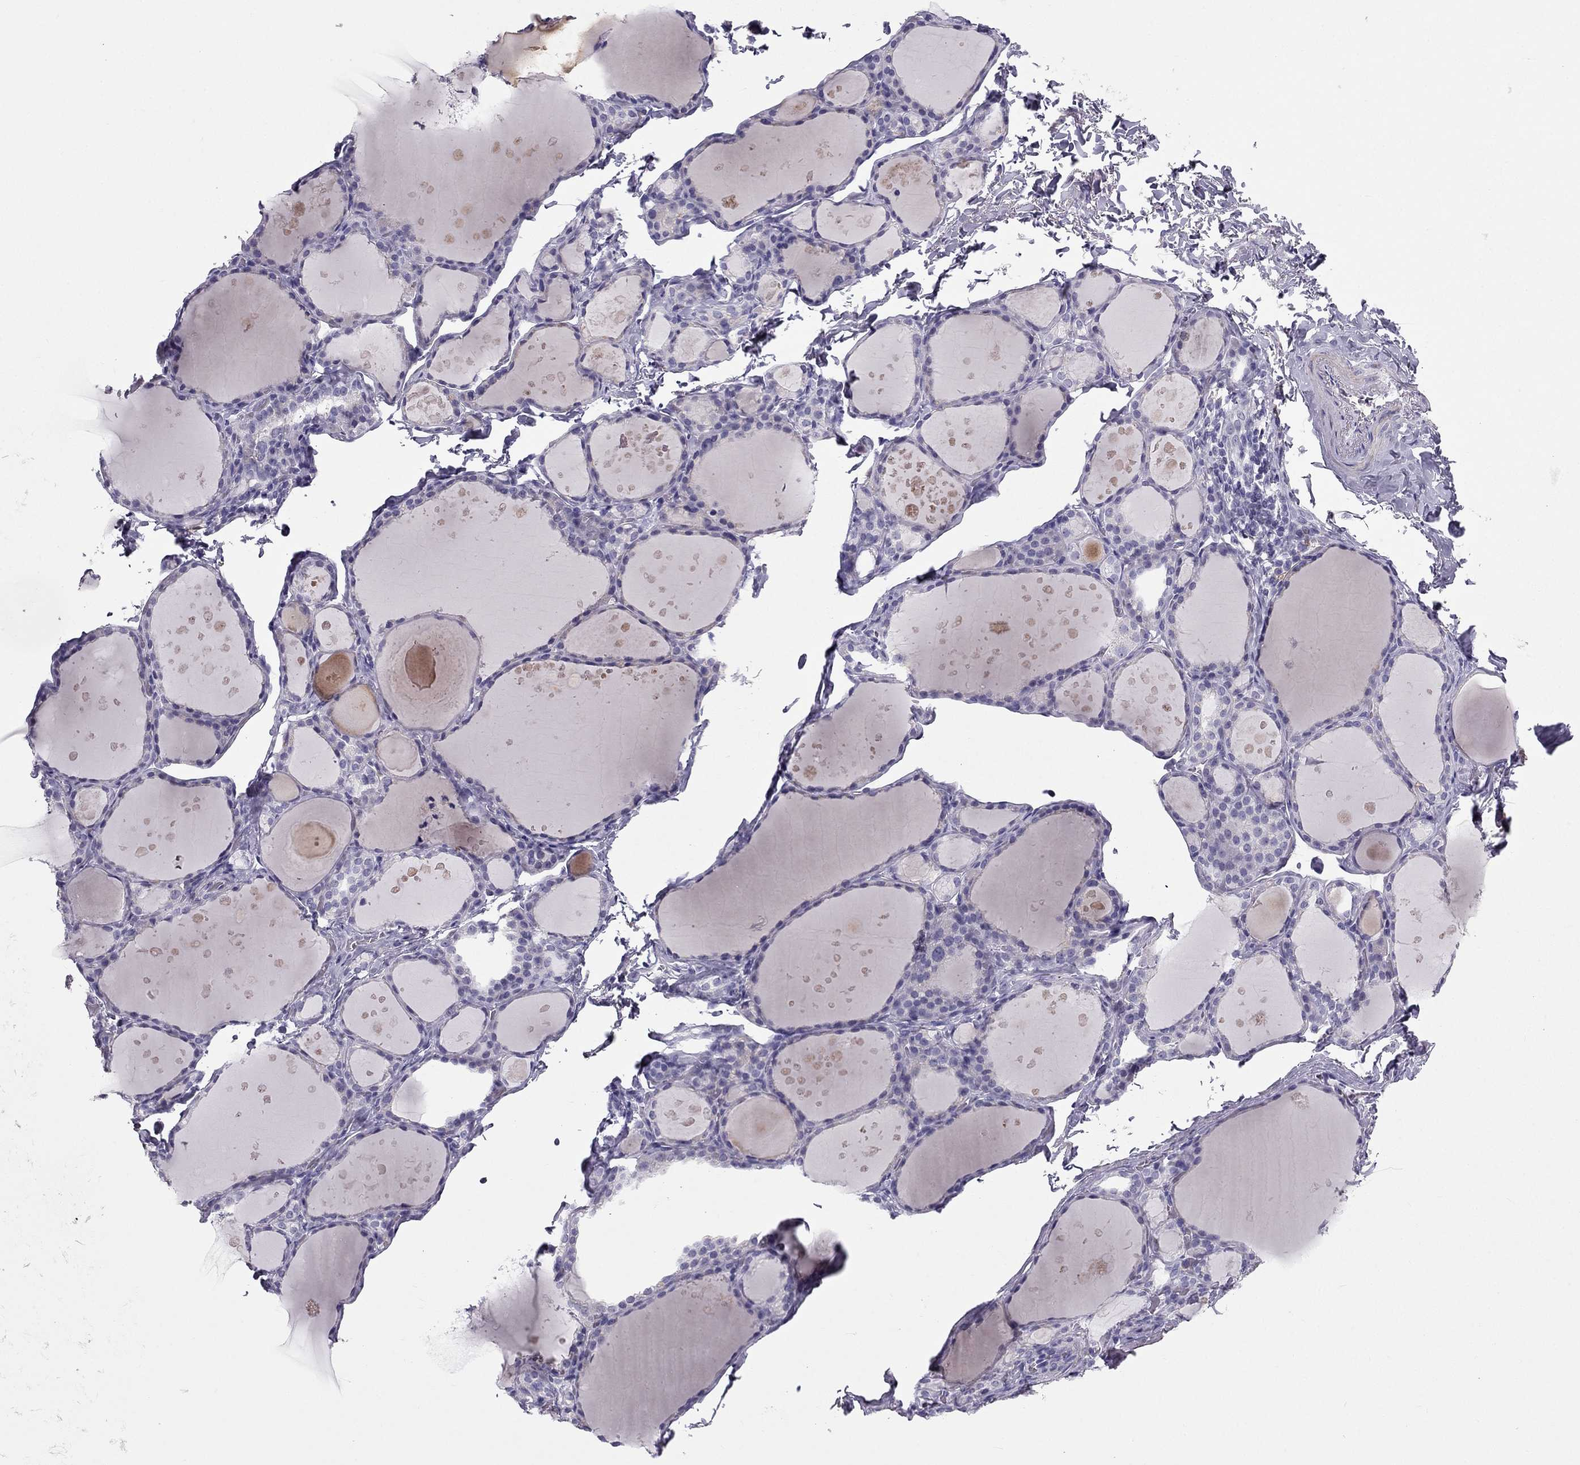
{"staining": {"intensity": "negative", "quantity": "none", "location": "none"}, "tissue": "thyroid gland", "cell_type": "Glandular cells", "image_type": "normal", "snomed": [{"axis": "morphology", "description": "Normal tissue, NOS"}, {"axis": "topography", "description": "Thyroid gland"}], "caption": "A high-resolution histopathology image shows IHC staining of unremarkable thyroid gland, which demonstrates no significant staining in glandular cells.", "gene": "LMTK3", "patient": {"sex": "male", "age": 68}}